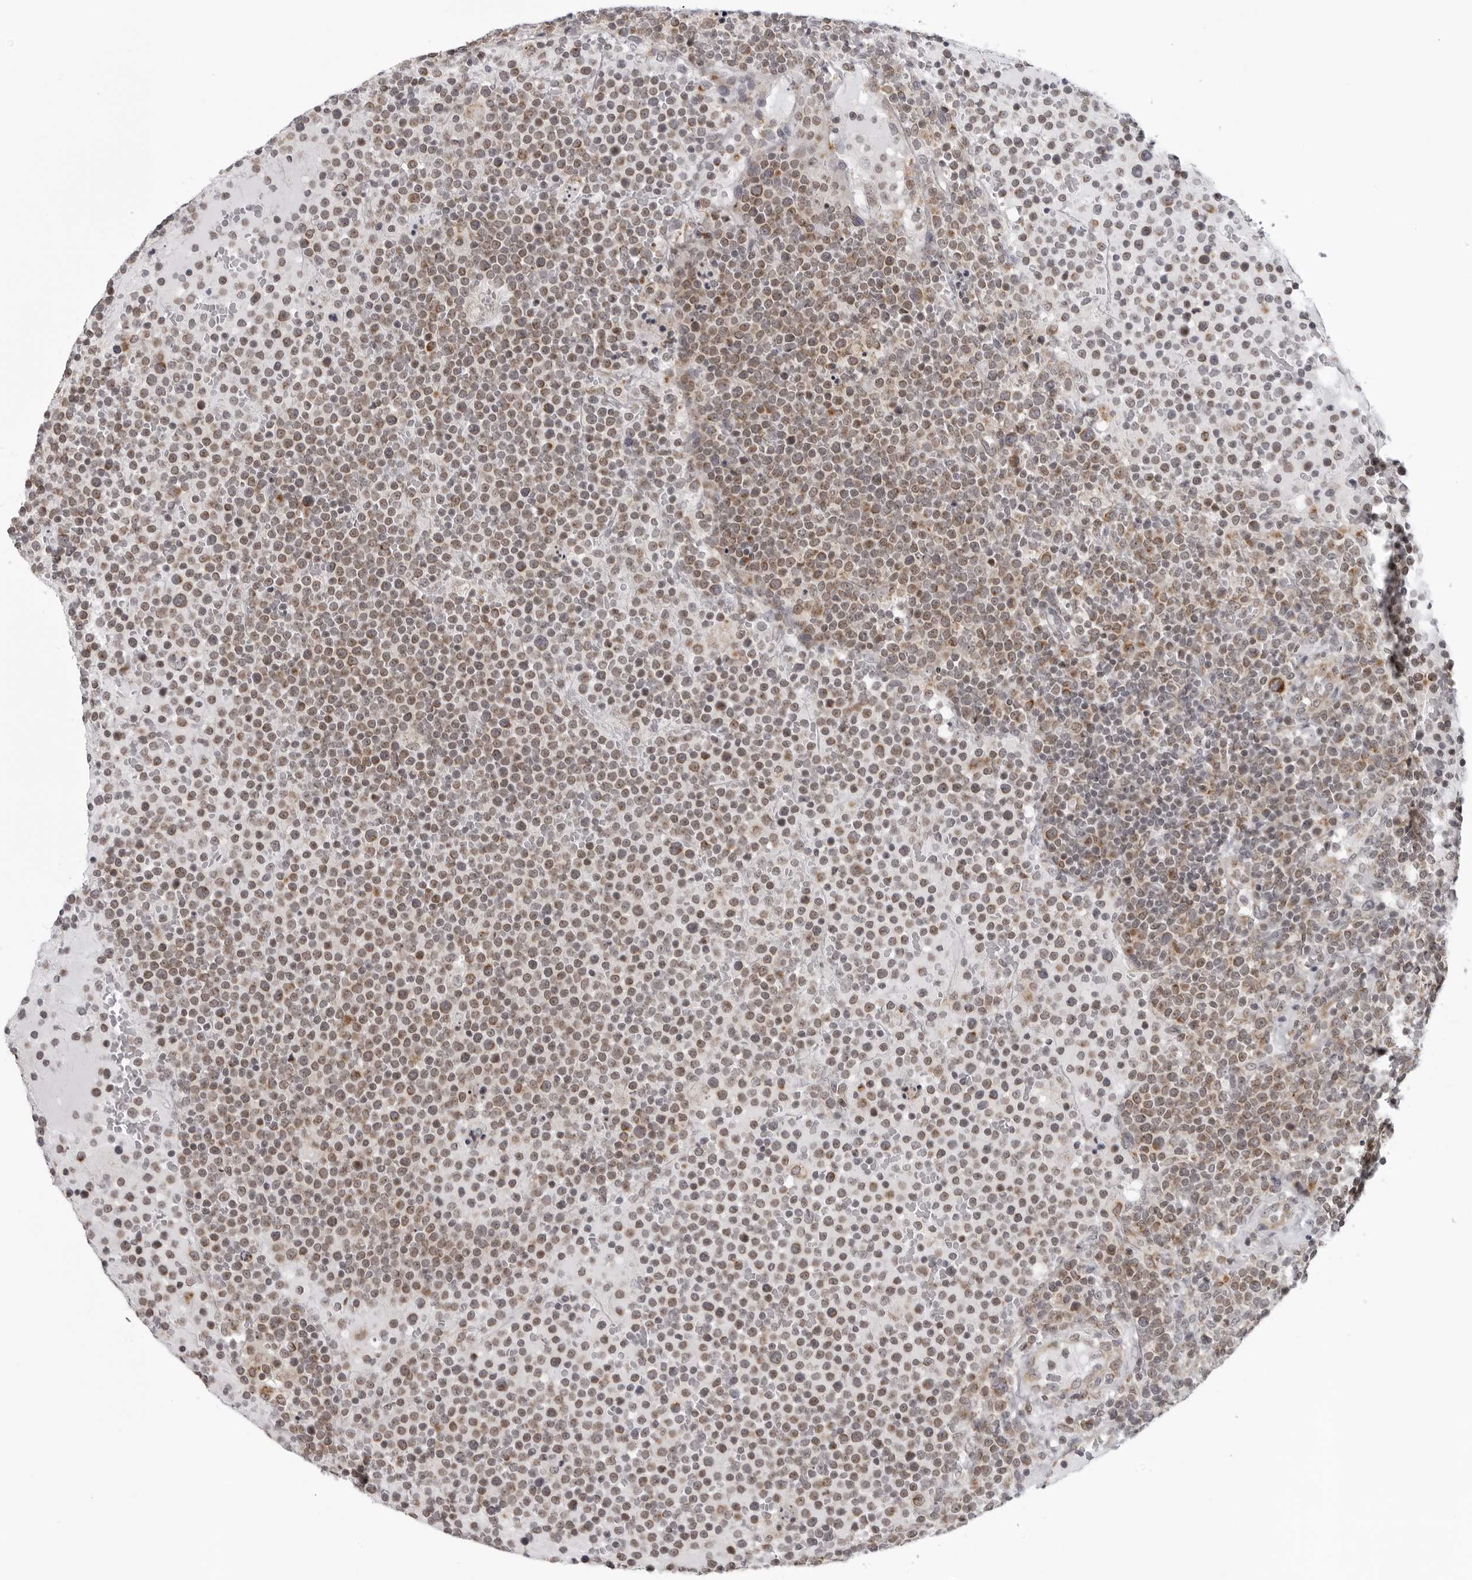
{"staining": {"intensity": "weak", "quantity": "25%-75%", "location": "cytoplasmic/membranous"}, "tissue": "lymphoma", "cell_type": "Tumor cells", "image_type": "cancer", "snomed": [{"axis": "morphology", "description": "Malignant lymphoma, non-Hodgkin's type, High grade"}, {"axis": "topography", "description": "Lymph node"}], "caption": "A brown stain labels weak cytoplasmic/membranous expression of a protein in human high-grade malignant lymphoma, non-Hodgkin's type tumor cells. The staining is performed using DAB brown chromogen to label protein expression. The nuclei are counter-stained blue using hematoxylin.", "gene": "MRPS15", "patient": {"sex": "male", "age": 61}}